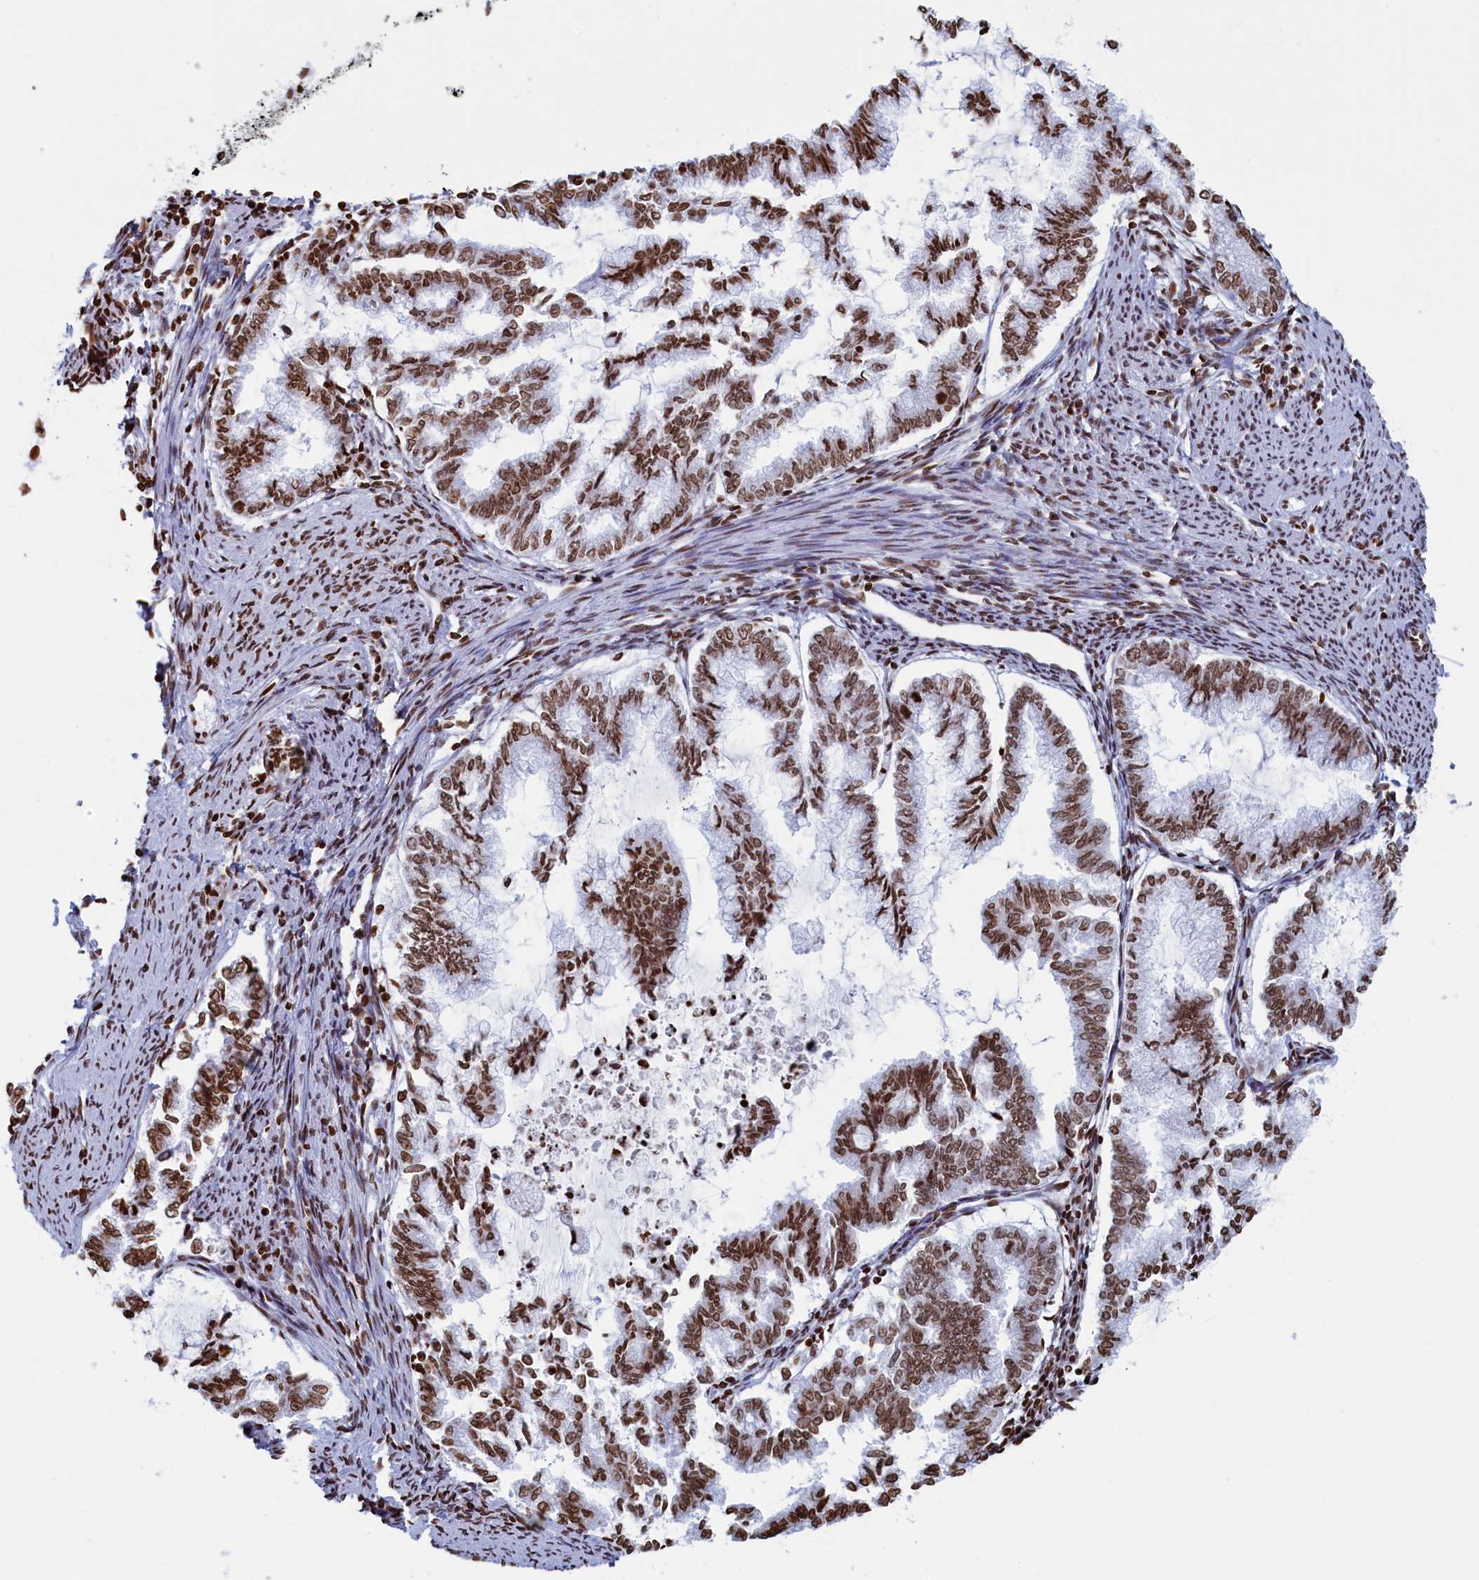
{"staining": {"intensity": "moderate", "quantity": ">75%", "location": "nuclear"}, "tissue": "endometrial cancer", "cell_type": "Tumor cells", "image_type": "cancer", "snomed": [{"axis": "morphology", "description": "Adenocarcinoma, NOS"}, {"axis": "topography", "description": "Endometrium"}], "caption": "Endometrial cancer stained for a protein (brown) displays moderate nuclear positive expression in about >75% of tumor cells.", "gene": "APOBEC3A", "patient": {"sex": "female", "age": 79}}